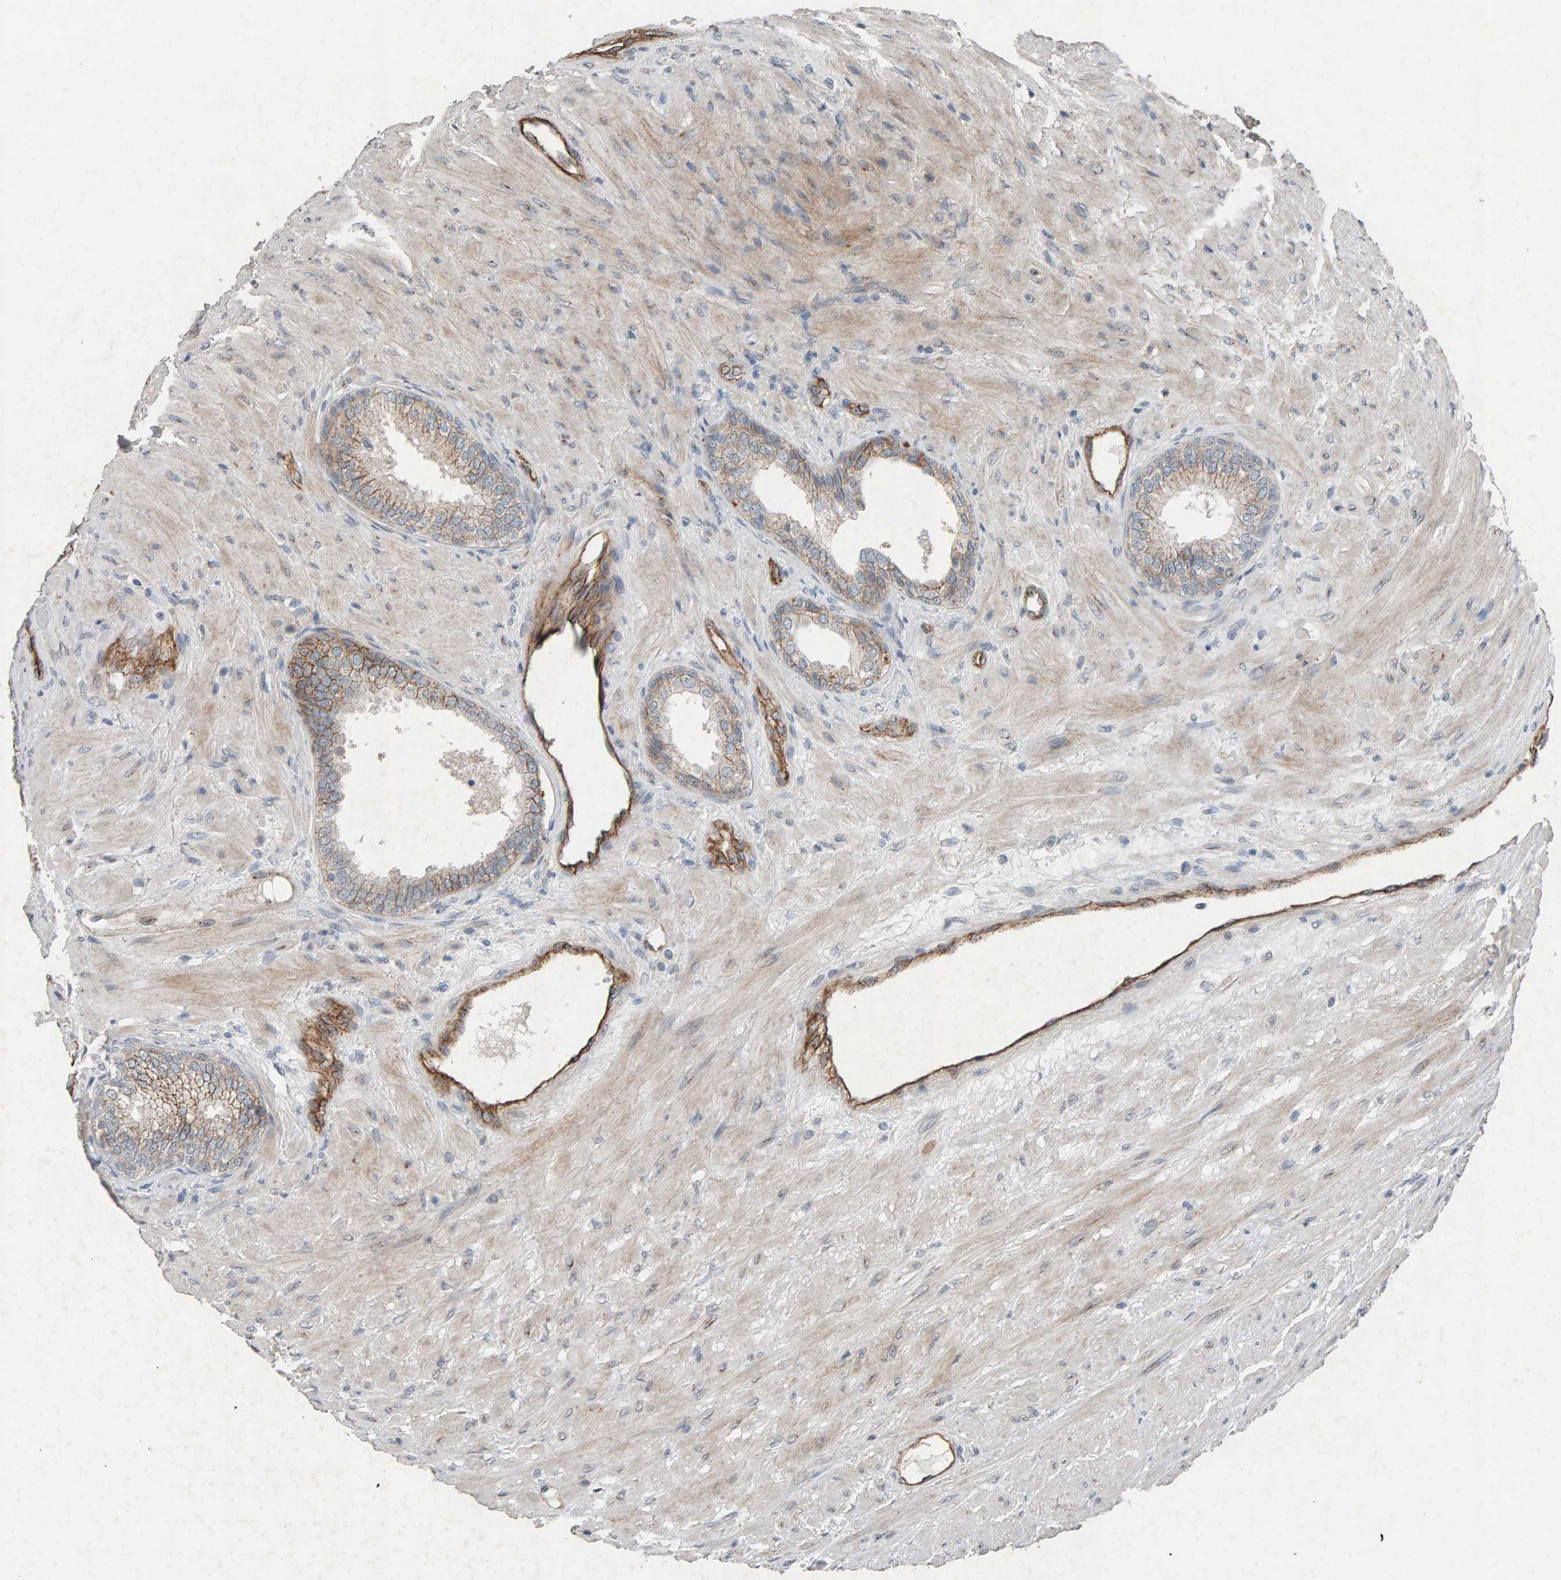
{"staining": {"intensity": "moderate", "quantity": "<25%", "location": "cytoplasmic/membranous"}, "tissue": "prostate", "cell_type": "Glandular cells", "image_type": "normal", "snomed": [{"axis": "morphology", "description": "Normal tissue, NOS"}, {"axis": "topography", "description": "Prostate"}], "caption": "Immunohistochemistry (DAB (3,3'-diaminobenzidine)) staining of benign human prostate displays moderate cytoplasmic/membranous protein positivity in about <25% of glandular cells. The staining was performed using DAB to visualize the protein expression in brown, while the nuclei were stained in blue with hematoxylin (Magnification: 20x).", "gene": "PTPRM", "patient": {"sex": "male", "age": 76}}